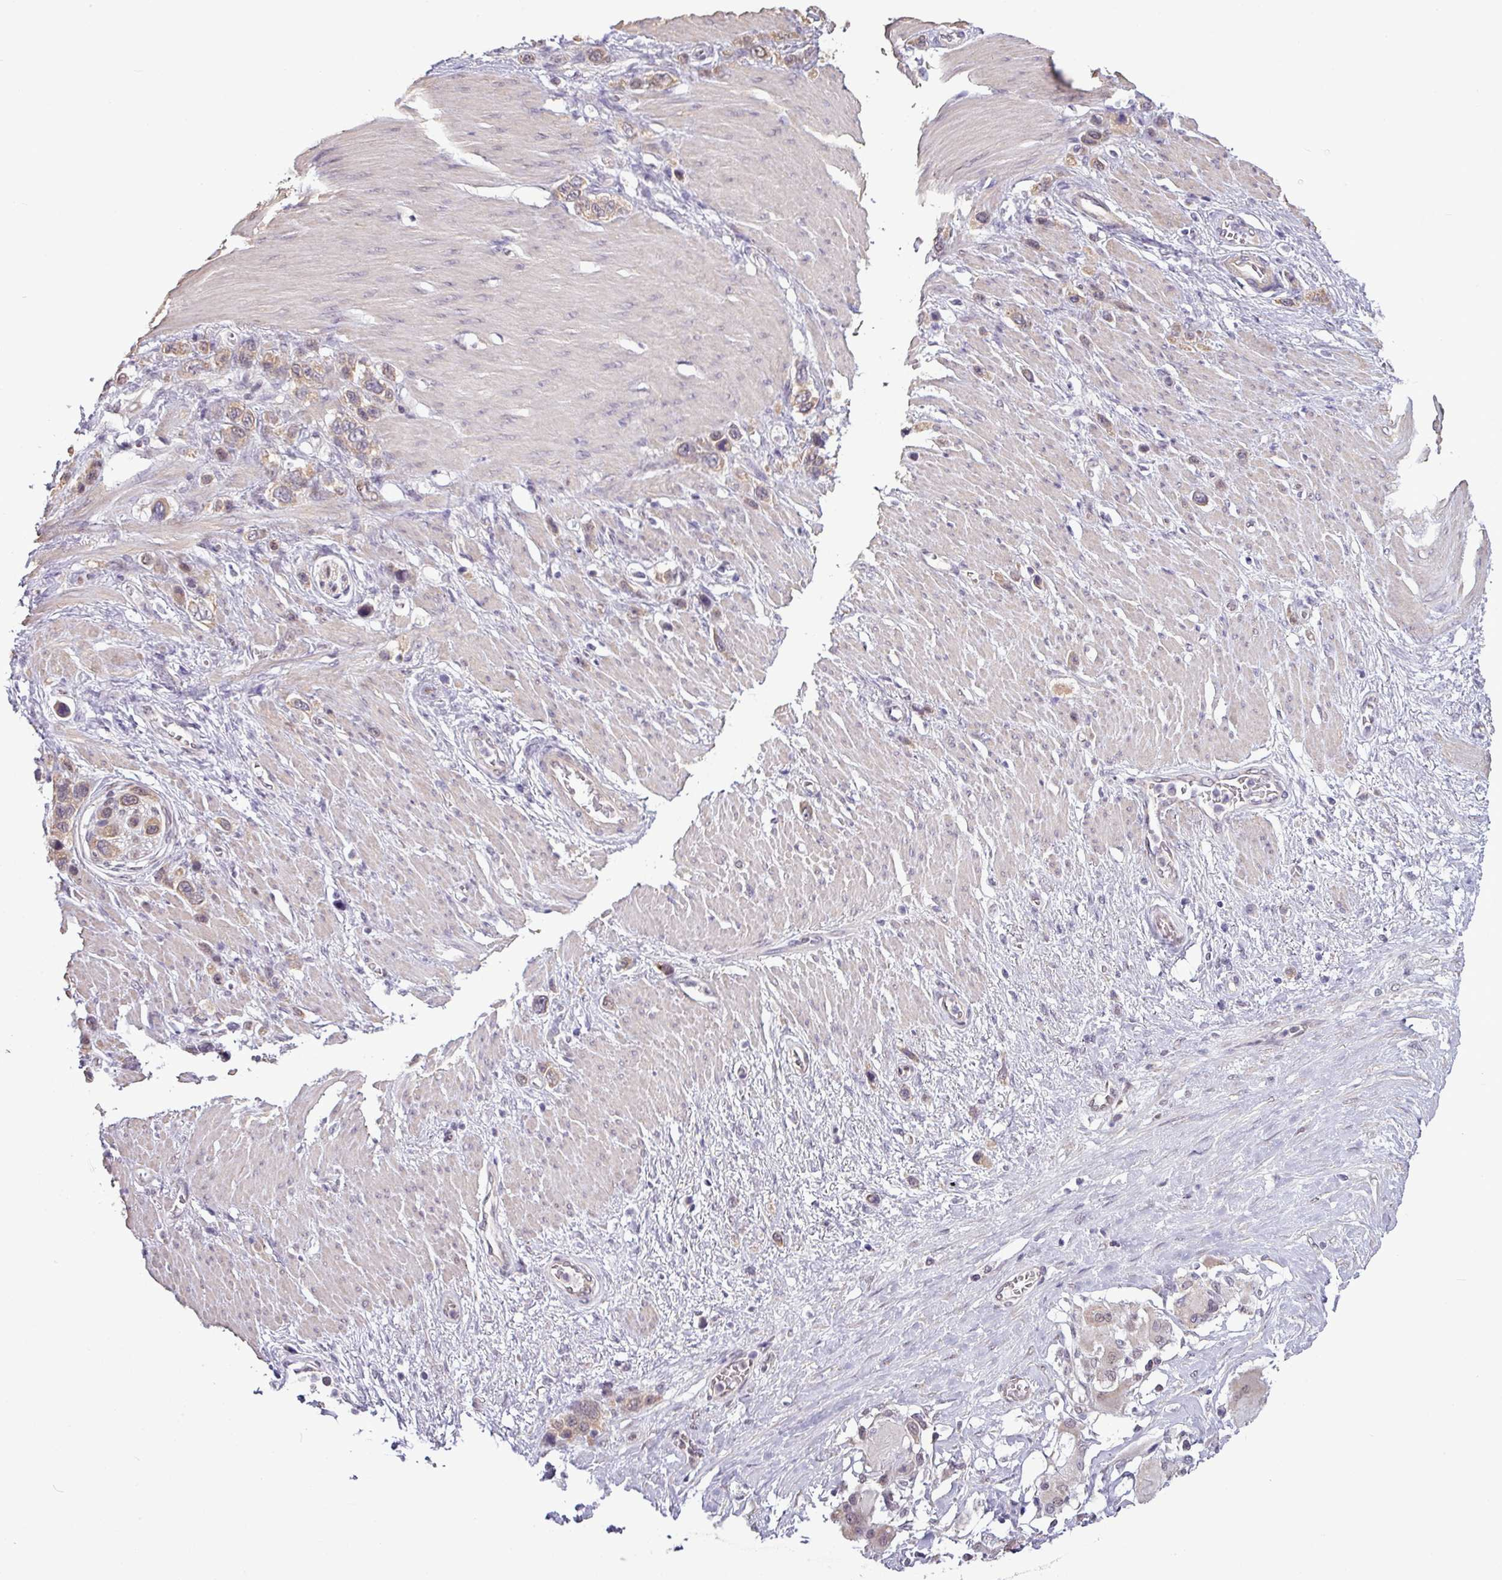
{"staining": {"intensity": "weak", "quantity": ">75%", "location": "cytoplasmic/membranous"}, "tissue": "stomach cancer", "cell_type": "Tumor cells", "image_type": "cancer", "snomed": [{"axis": "morphology", "description": "Adenocarcinoma, NOS"}, {"axis": "morphology", "description": "Adenocarcinoma, High grade"}, {"axis": "topography", "description": "Stomach, upper"}, {"axis": "topography", "description": "Stomach, lower"}], "caption": "Human stomach adenocarcinoma stained with a protein marker exhibits weak staining in tumor cells.", "gene": "ZNF217", "patient": {"sex": "female", "age": 65}}